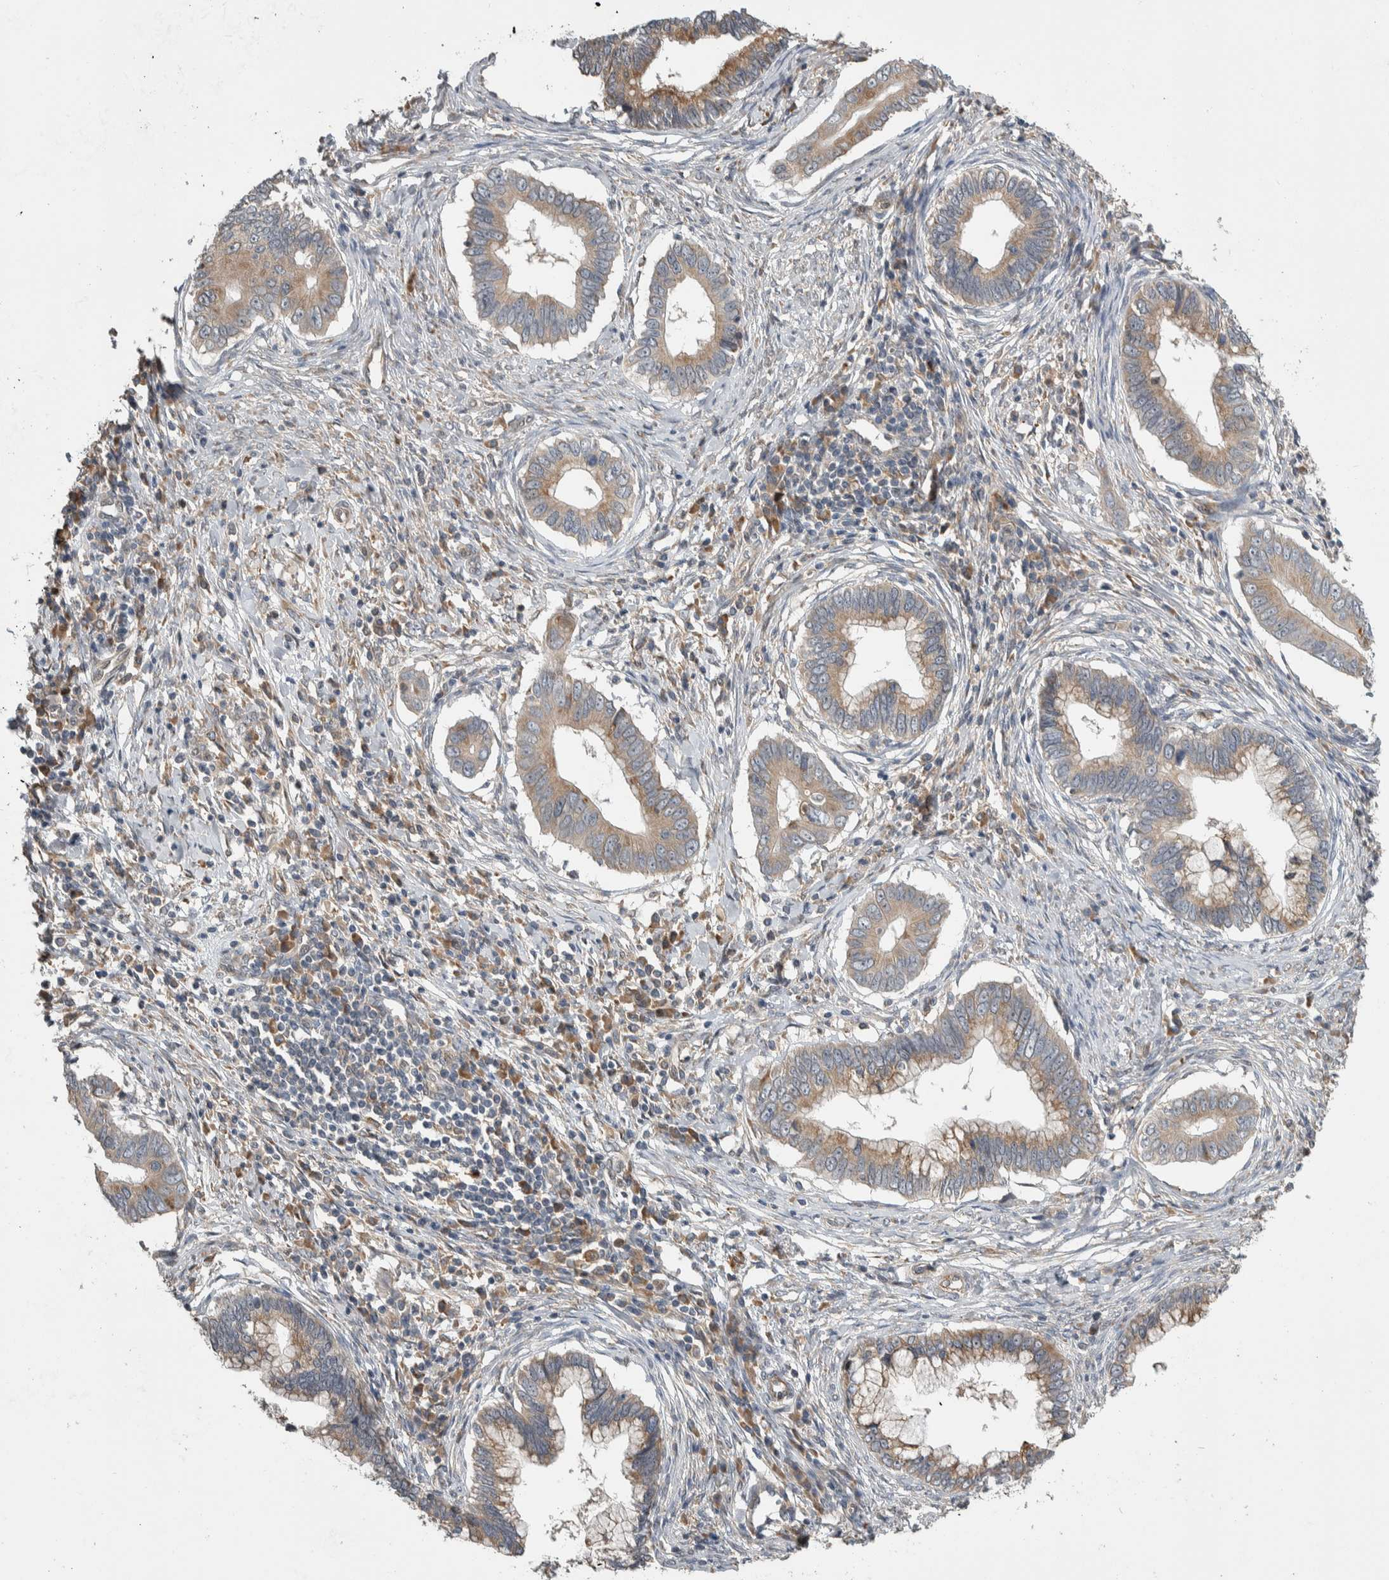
{"staining": {"intensity": "weak", "quantity": ">75%", "location": "cytoplasmic/membranous"}, "tissue": "cervical cancer", "cell_type": "Tumor cells", "image_type": "cancer", "snomed": [{"axis": "morphology", "description": "Adenocarcinoma, NOS"}, {"axis": "topography", "description": "Cervix"}], "caption": "High-magnification brightfield microscopy of adenocarcinoma (cervical) stained with DAB (3,3'-diaminobenzidine) (brown) and counterstained with hematoxylin (blue). tumor cells exhibit weak cytoplasmic/membranous staining is present in approximately>75% of cells. The protein is stained brown, and the nuclei are stained in blue (DAB (3,3'-diaminobenzidine) IHC with brightfield microscopy, high magnification).", "gene": "PRDM4", "patient": {"sex": "female", "age": 44}}